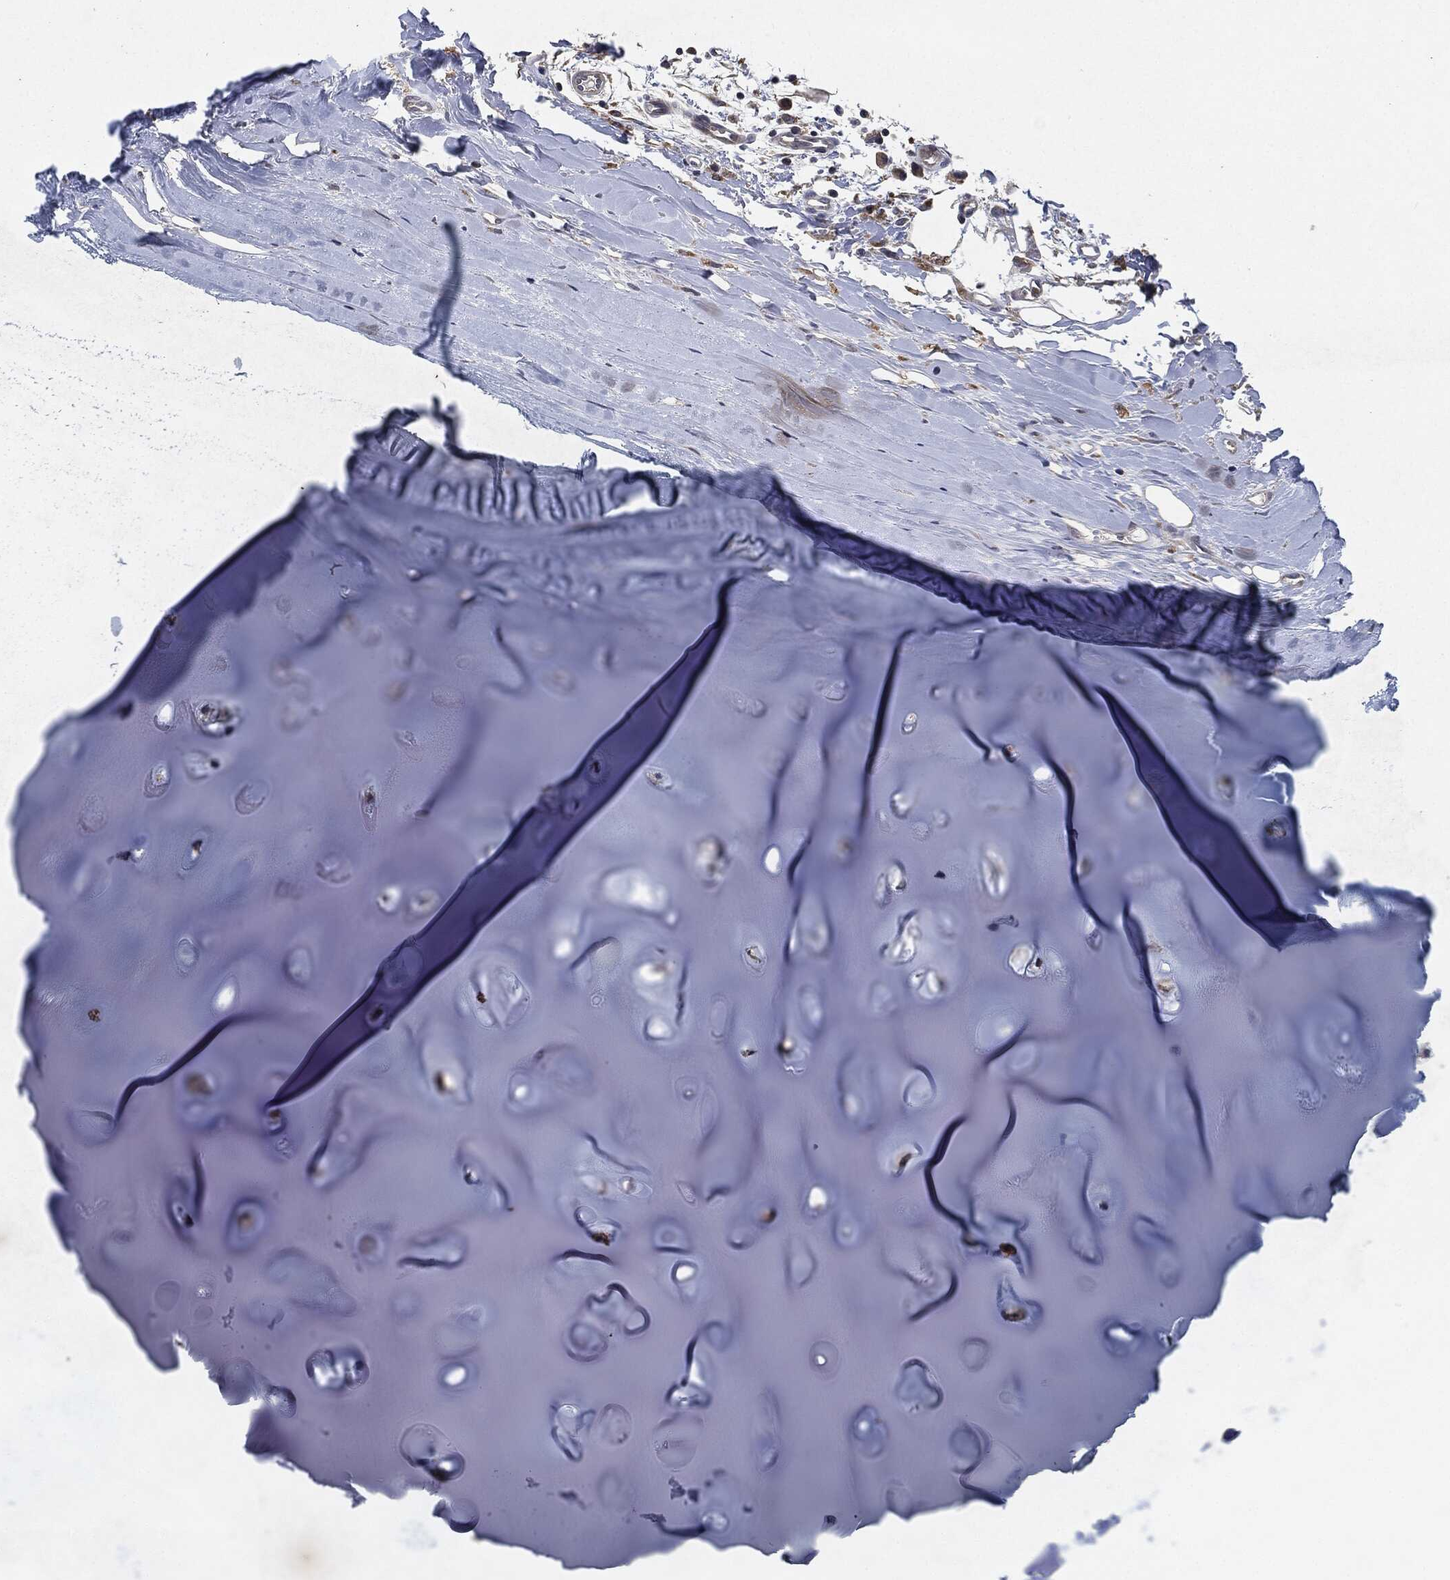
{"staining": {"intensity": "moderate", "quantity": "<25%", "location": "cytoplasmic/membranous"}, "tissue": "adipose tissue", "cell_type": "Adipocytes", "image_type": "normal", "snomed": [{"axis": "morphology", "description": "Normal tissue, NOS"}, {"axis": "topography", "description": "Cartilage tissue"}], "caption": "High-power microscopy captured an IHC image of unremarkable adipose tissue, revealing moderate cytoplasmic/membranous expression in about <25% of adipocytes. The protein of interest is shown in brown color, while the nuclei are stained blue.", "gene": "SLC31A2", "patient": {"sex": "male", "age": 81}}